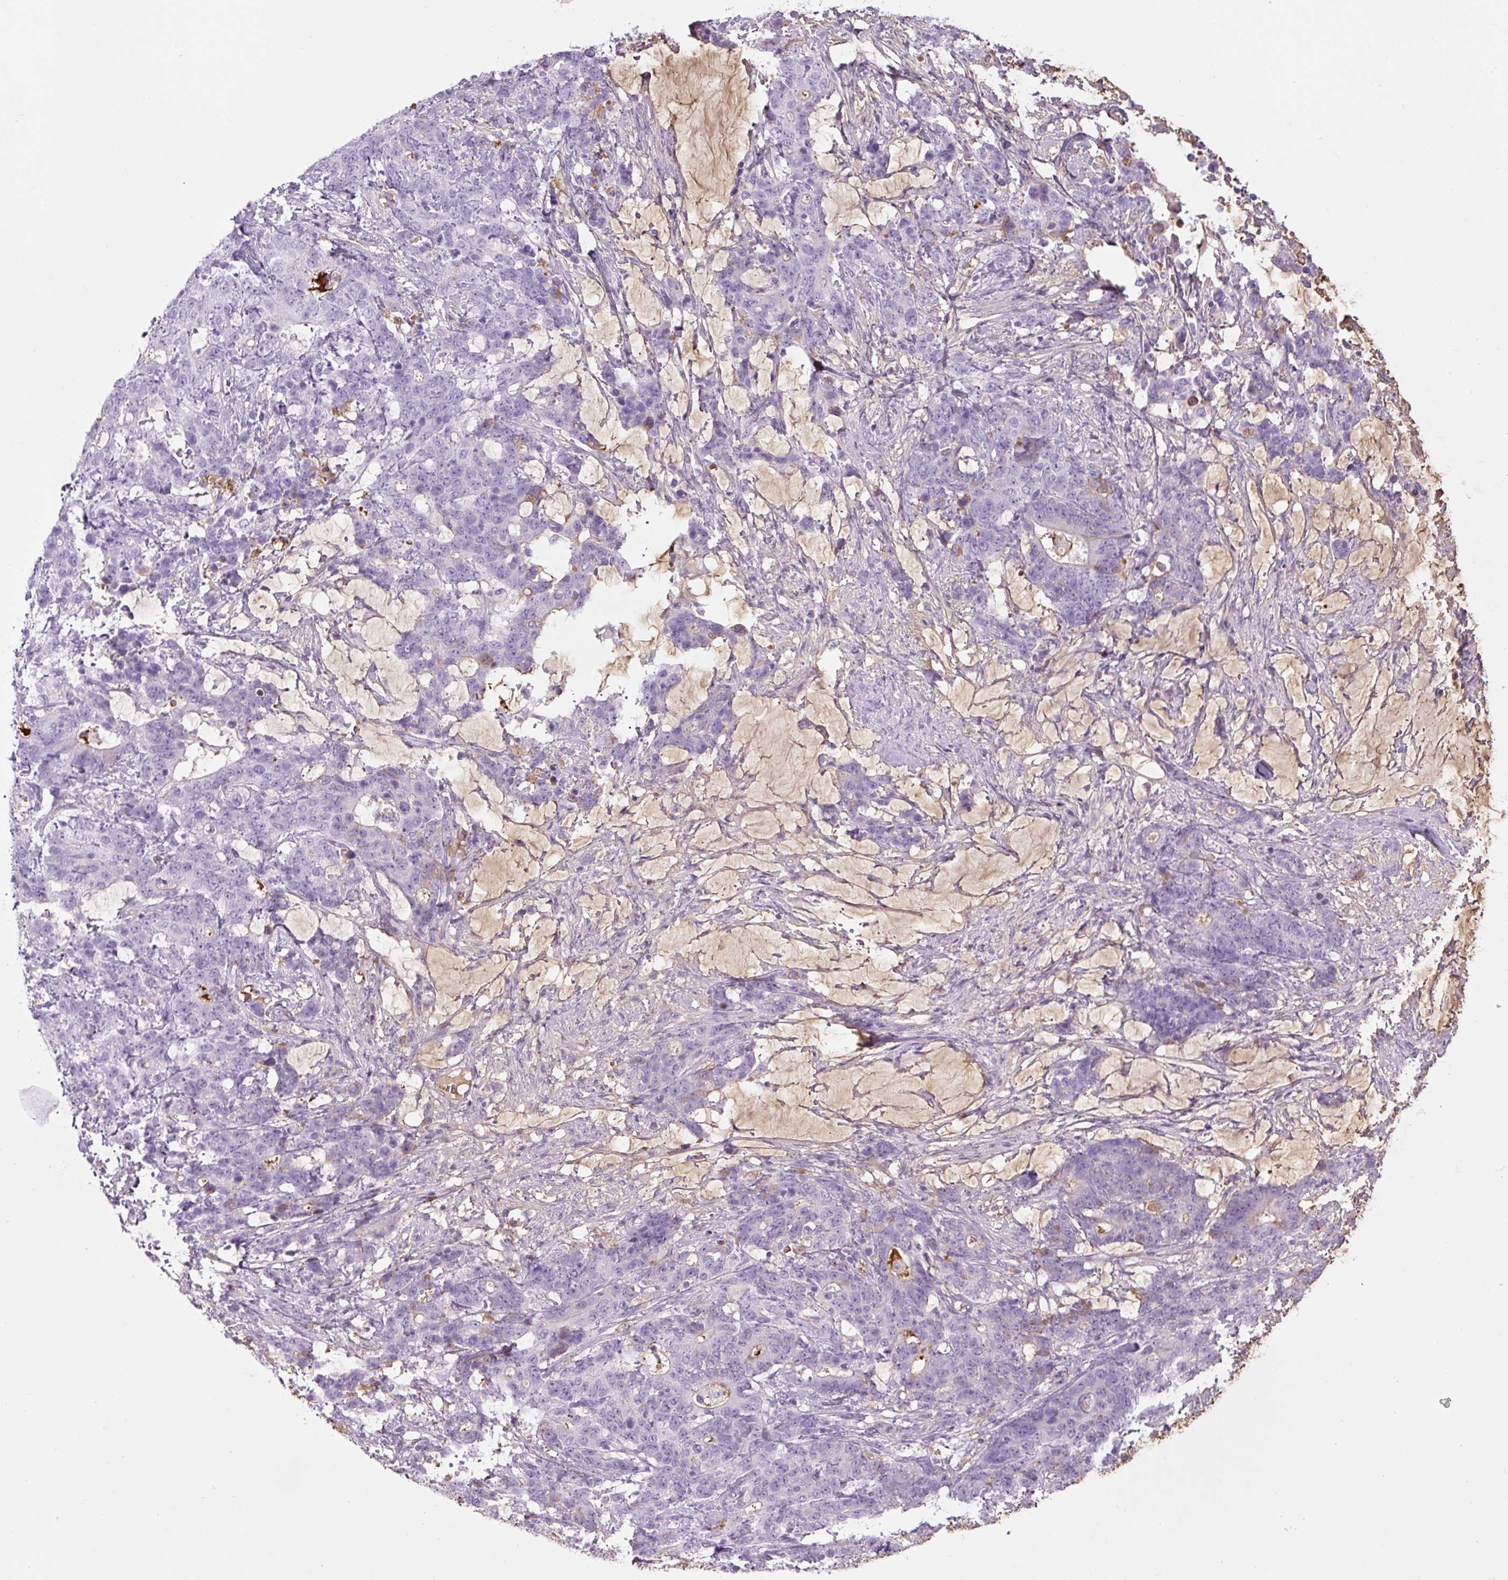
{"staining": {"intensity": "negative", "quantity": "none", "location": "none"}, "tissue": "stomach cancer", "cell_type": "Tumor cells", "image_type": "cancer", "snomed": [{"axis": "morphology", "description": "Normal tissue, NOS"}, {"axis": "morphology", "description": "Adenocarcinoma, NOS"}, {"axis": "topography", "description": "Stomach"}], "caption": "Stomach cancer was stained to show a protein in brown. There is no significant staining in tumor cells.", "gene": "APOA1", "patient": {"sex": "female", "age": 64}}